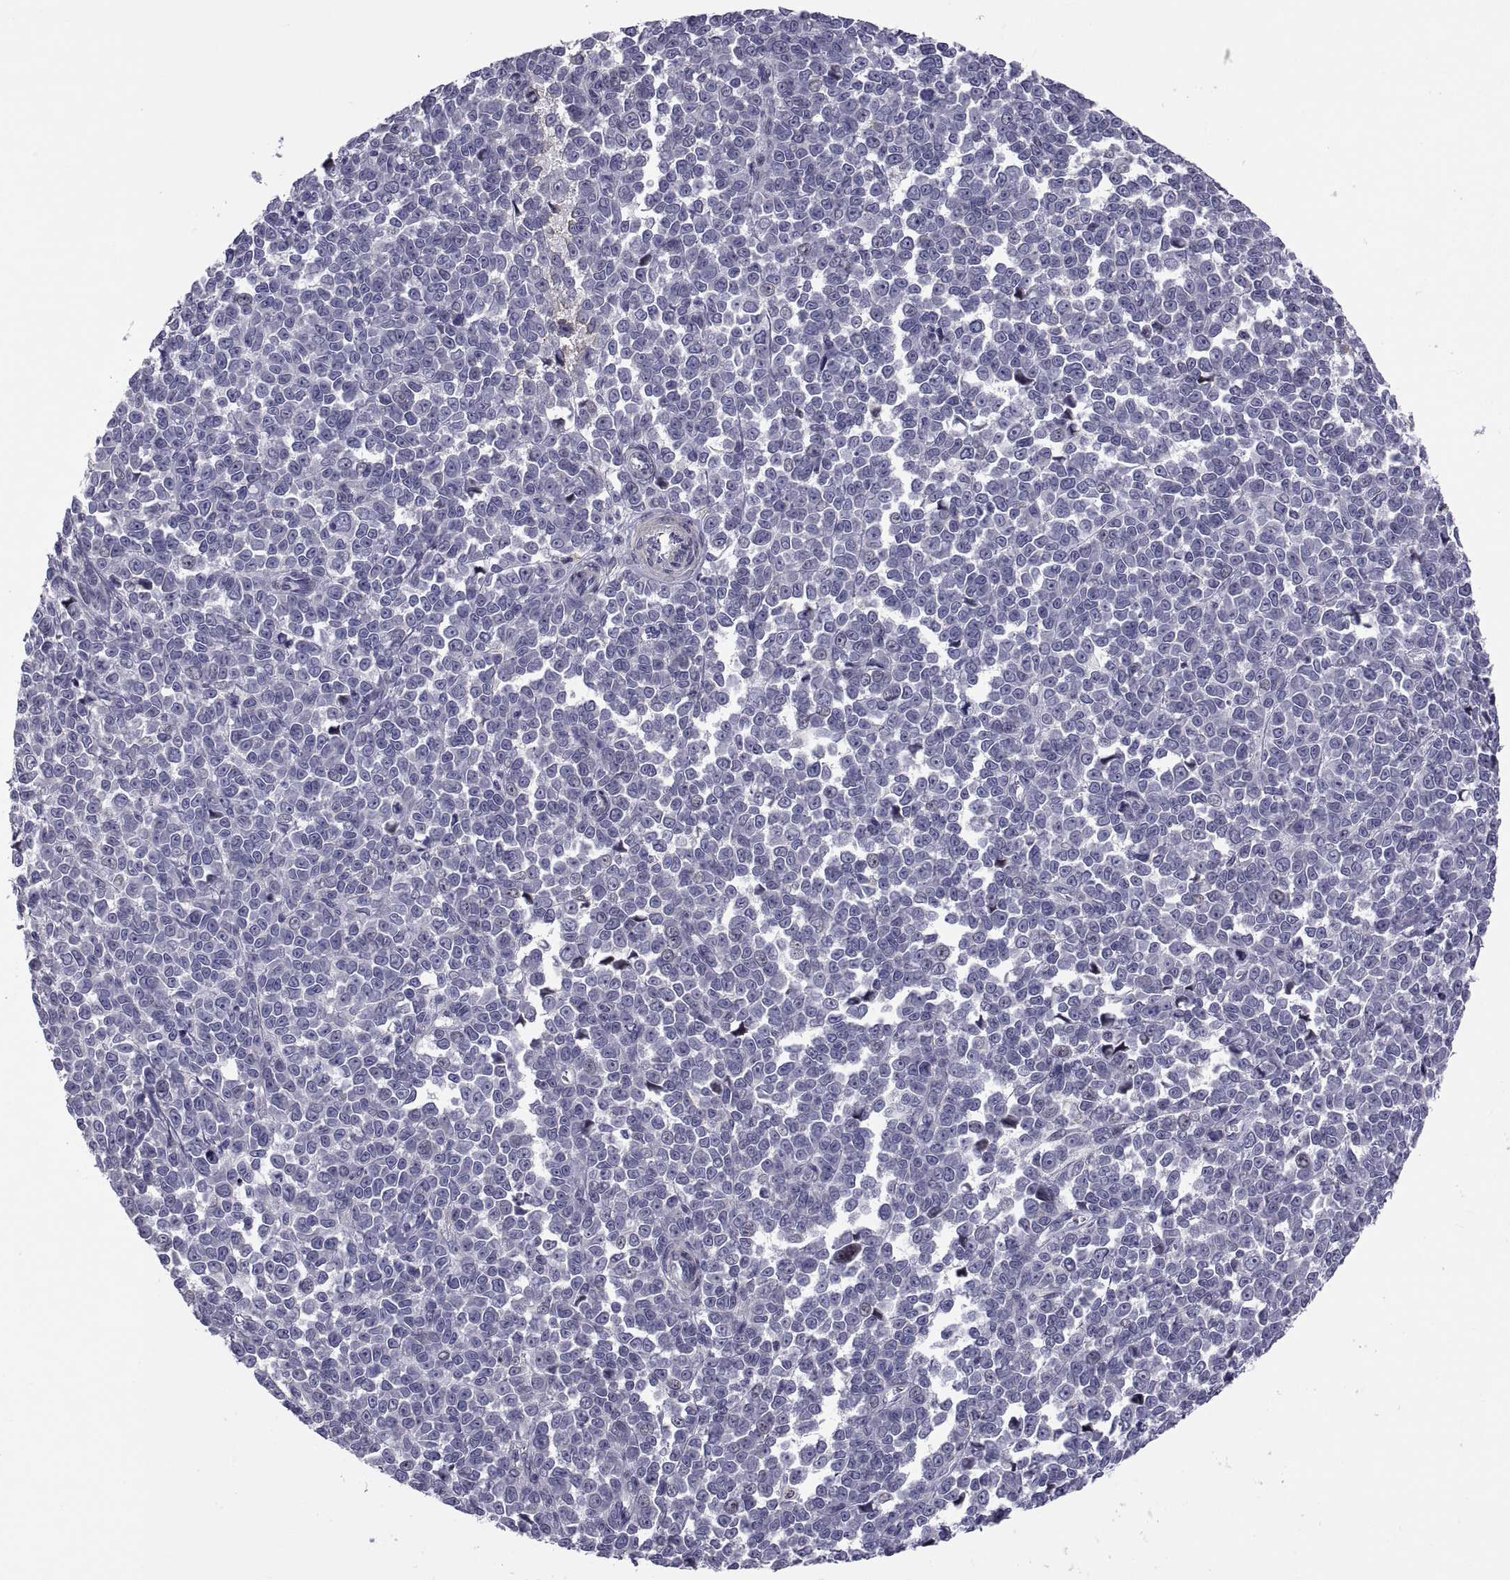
{"staining": {"intensity": "negative", "quantity": "none", "location": "none"}, "tissue": "melanoma", "cell_type": "Tumor cells", "image_type": "cancer", "snomed": [{"axis": "morphology", "description": "Malignant melanoma, NOS"}, {"axis": "topography", "description": "Skin"}], "caption": "Immunohistochemical staining of melanoma shows no significant expression in tumor cells.", "gene": "ANO1", "patient": {"sex": "female", "age": 95}}